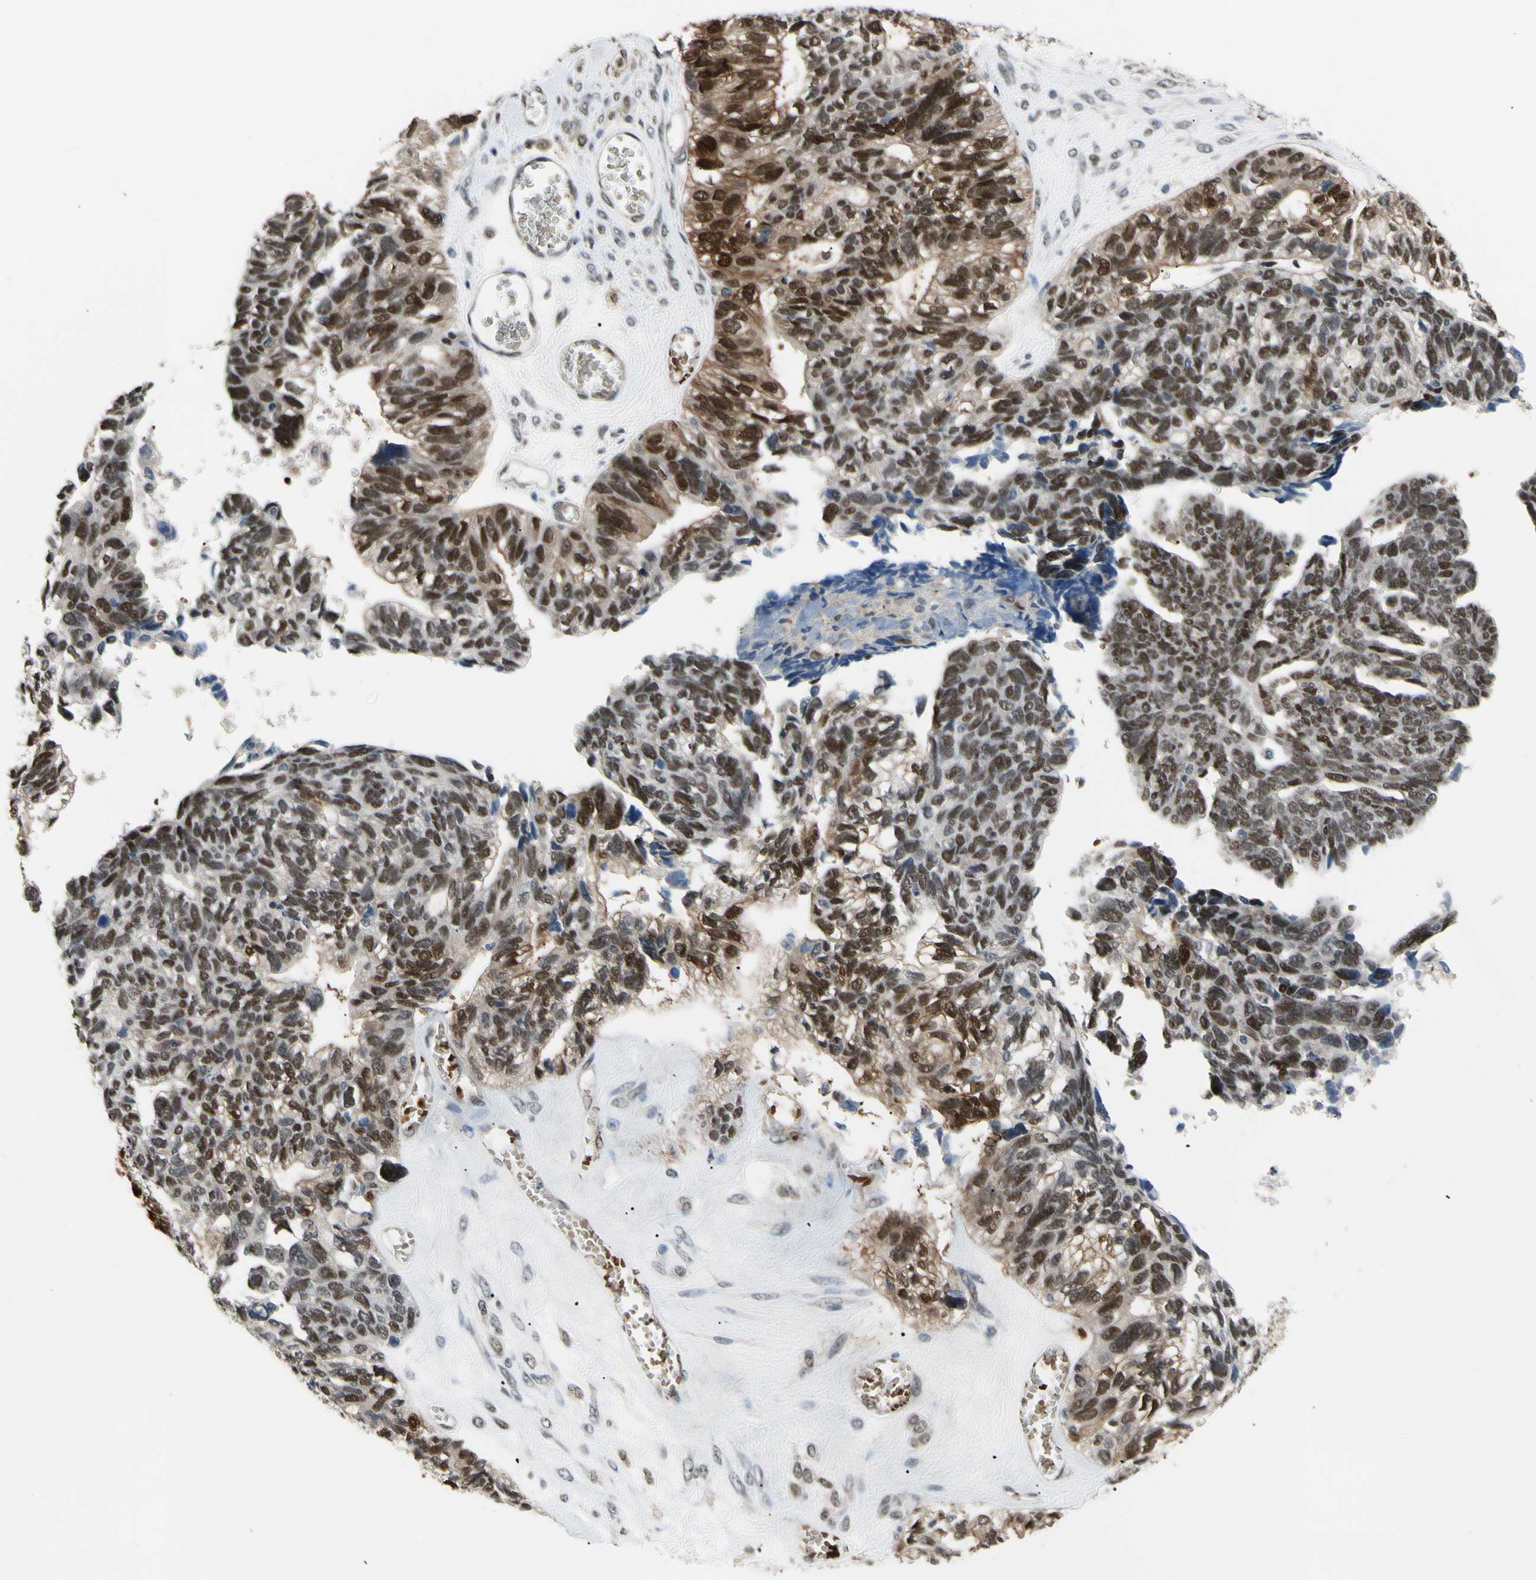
{"staining": {"intensity": "strong", "quantity": ">75%", "location": "nuclear"}, "tissue": "ovarian cancer", "cell_type": "Tumor cells", "image_type": "cancer", "snomed": [{"axis": "morphology", "description": "Cystadenocarcinoma, serous, NOS"}, {"axis": "topography", "description": "Ovary"}], "caption": "There is high levels of strong nuclear expression in tumor cells of serous cystadenocarcinoma (ovarian), as demonstrated by immunohistochemical staining (brown color).", "gene": "THAP12", "patient": {"sex": "female", "age": 79}}